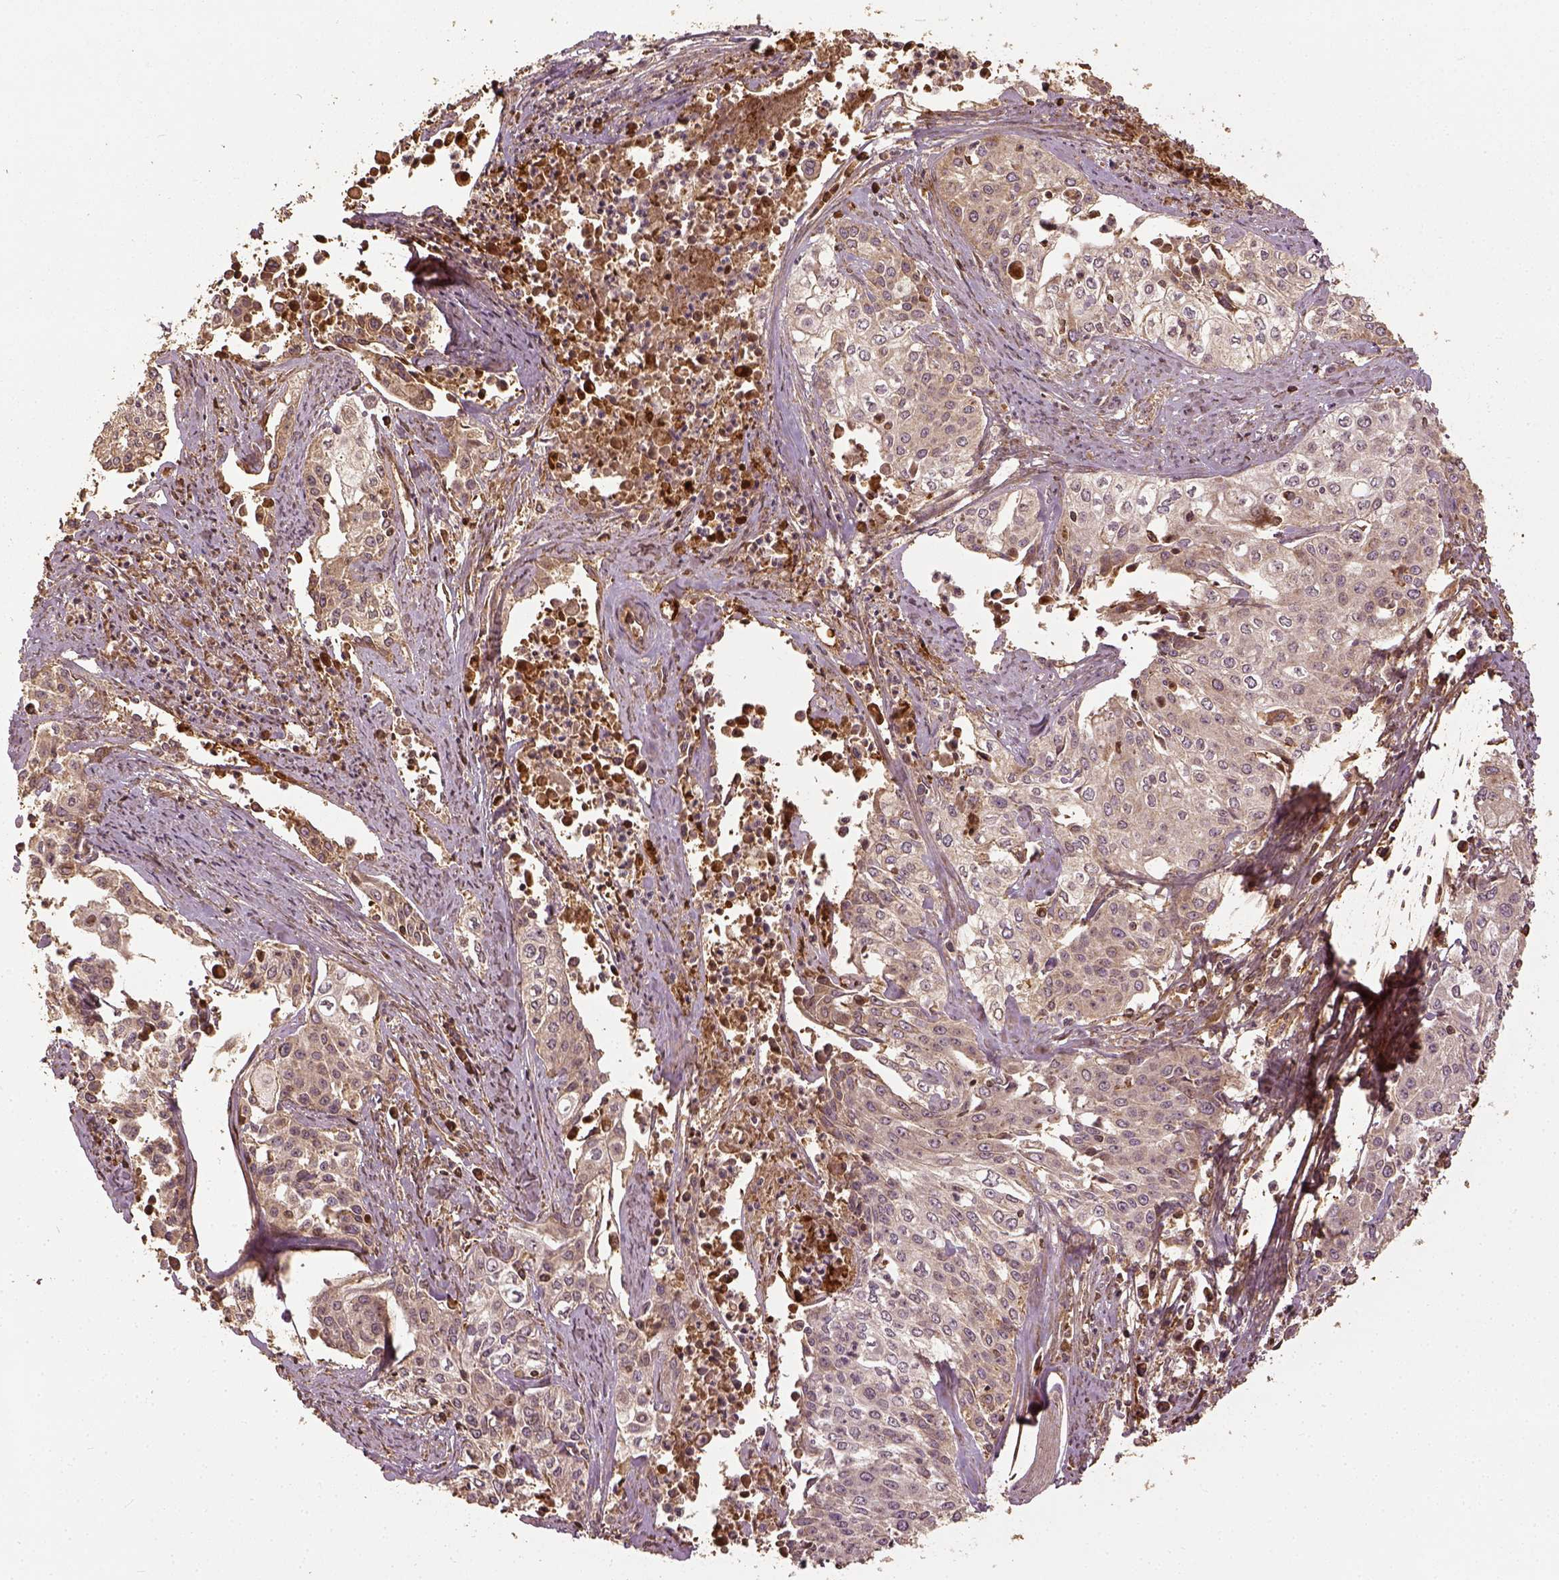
{"staining": {"intensity": "weak", "quantity": "25%-75%", "location": "cytoplasmic/membranous"}, "tissue": "cervical cancer", "cell_type": "Tumor cells", "image_type": "cancer", "snomed": [{"axis": "morphology", "description": "Squamous cell carcinoma, NOS"}, {"axis": "topography", "description": "Cervix"}], "caption": "Immunohistochemical staining of cervical cancer shows low levels of weak cytoplasmic/membranous protein expression in approximately 25%-75% of tumor cells.", "gene": "VEGFA", "patient": {"sex": "female", "age": 39}}